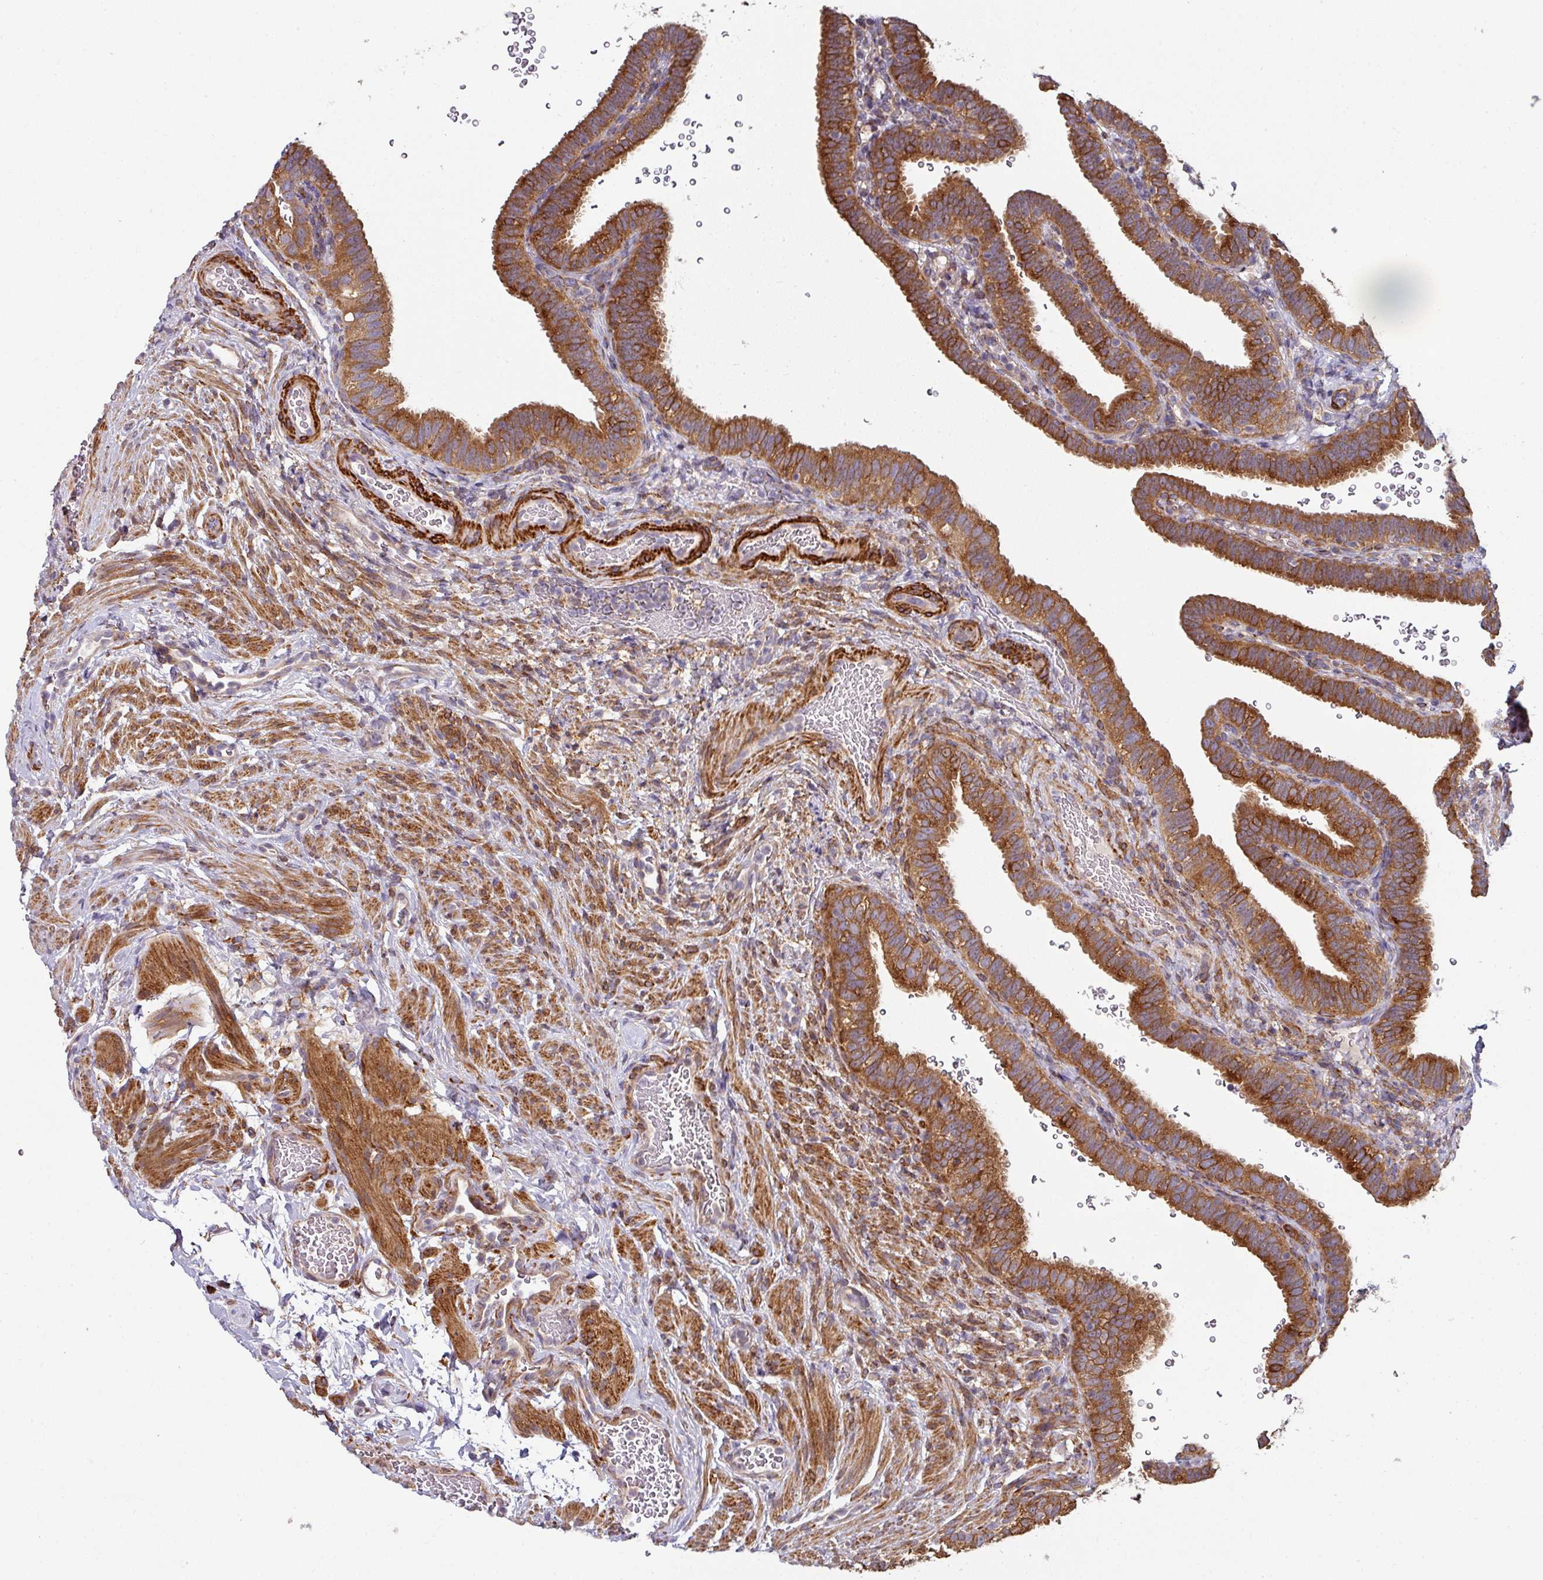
{"staining": {"intensity": "moderate", "quantity": ">75%", "location": "cytoplasmic/membranous"}, "tissue": "fallopian tube", "cell_type": "Glandular cells", "image_type": "normal", "snomed": [{"axis": "morphology", "description": "Normal tissue, NOS"}, {"axis": "topography", "description": "Fallopian tube"}], "caption": "Immunohistochemical staining of unremarkable fallopian tube displays >75% levels of moderate cytoplasmic/membranous protein staining in about >75% of glandular cells.", "gene": "ZNF268", "patient": {"sex": "female", "age": 41}}